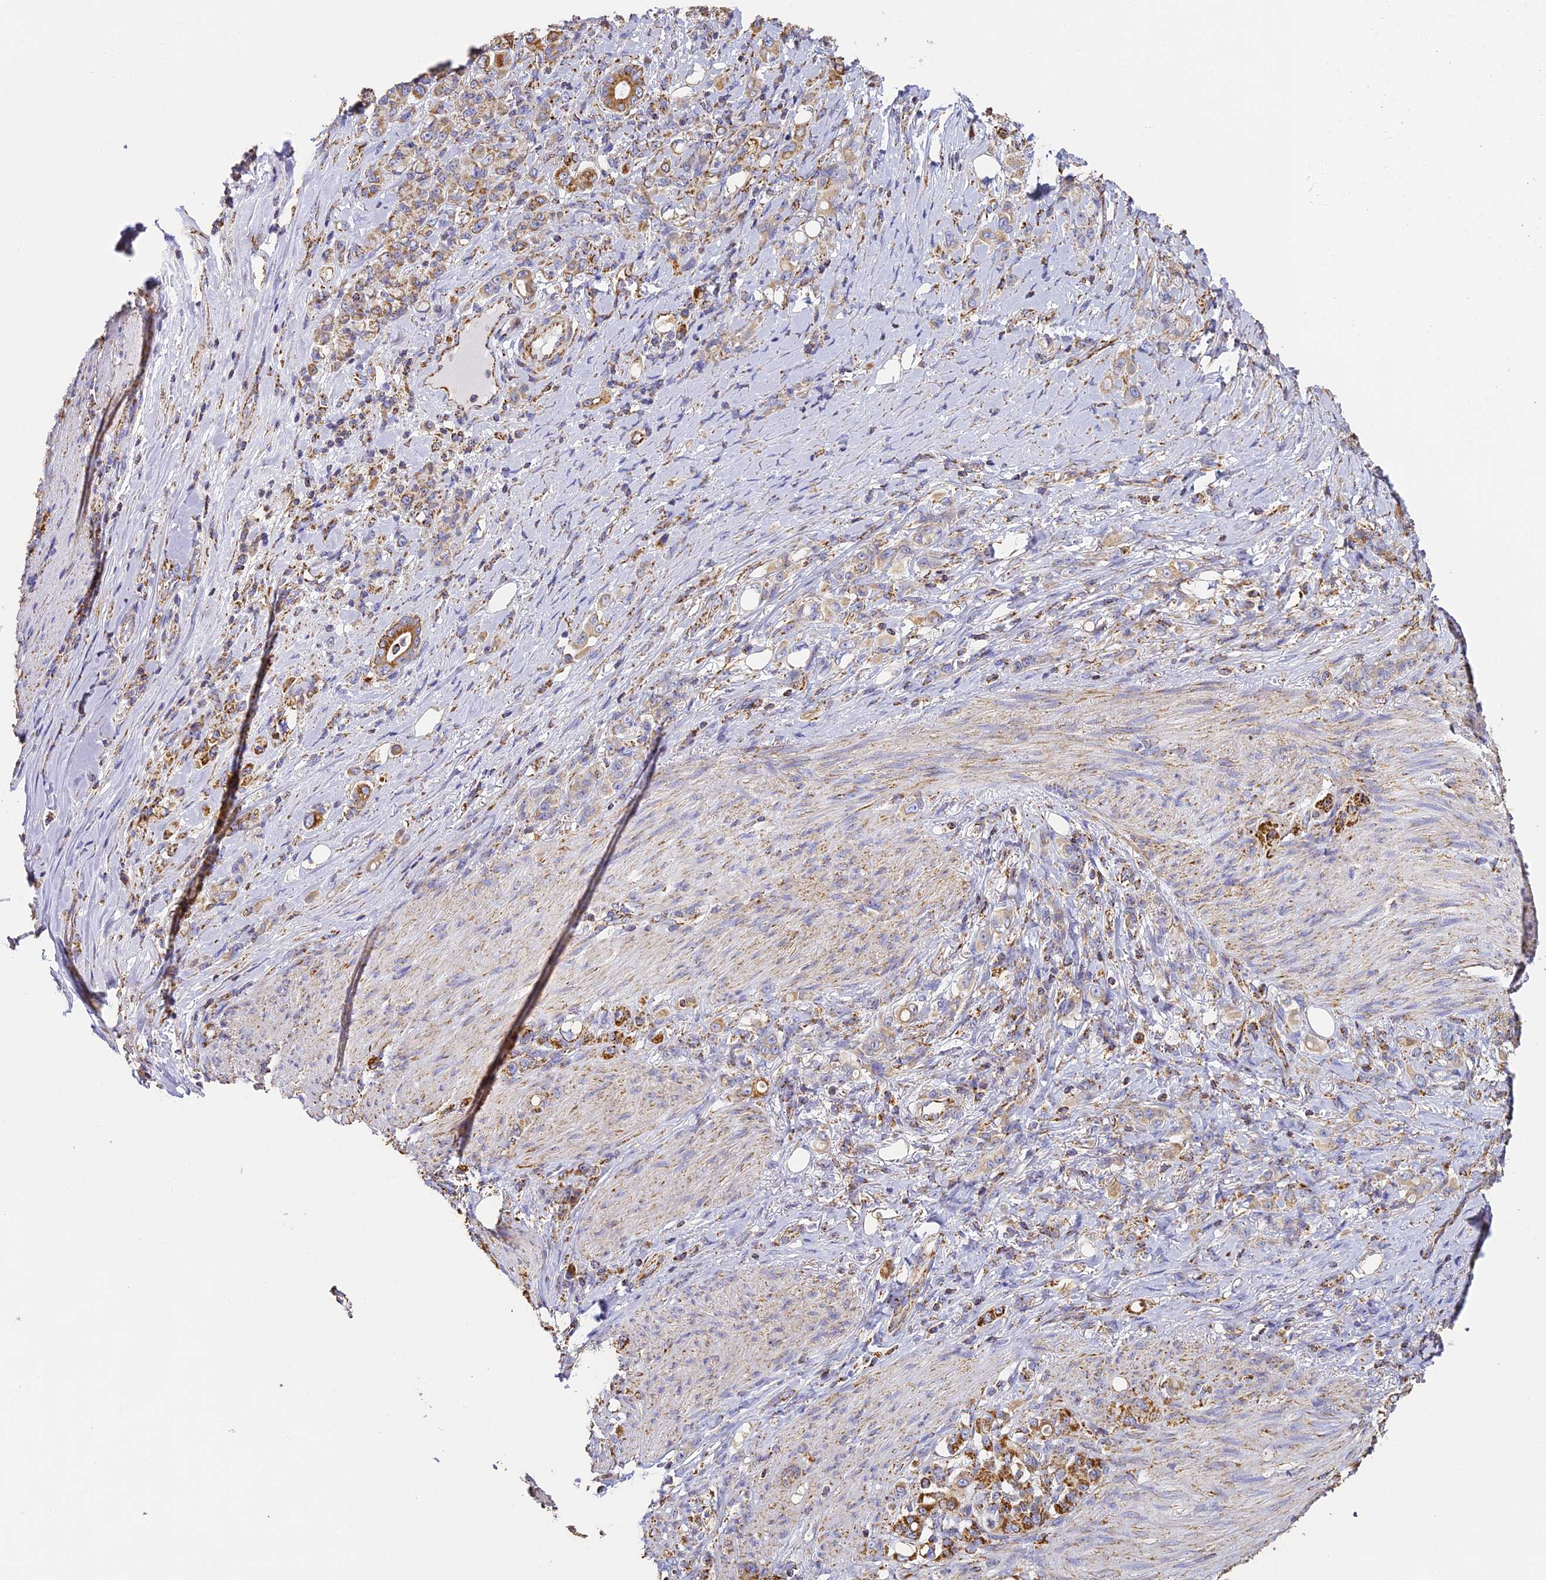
{"staining": {"intensity": "moderate", "quantity": ">75%", "location": "cytoplasmic/membranous"}, "tissue": "stomach cancer", "cell_type": "Tumor cells", "image_type": "cancer", "snomed": [{"axis": "morphology", "description": "Adenocarcinoma, NOS"}, {"axis": "topography", "description": "Stomach"}], "caption": "Adenocarcinoma (stomach) stained for a protein (brown) reveals moderate cytoplasmic/membranous positive expression in about >75% of tumor cells.", "gene": "COX6C", "patient": {"sex": "female", "age": 79}}